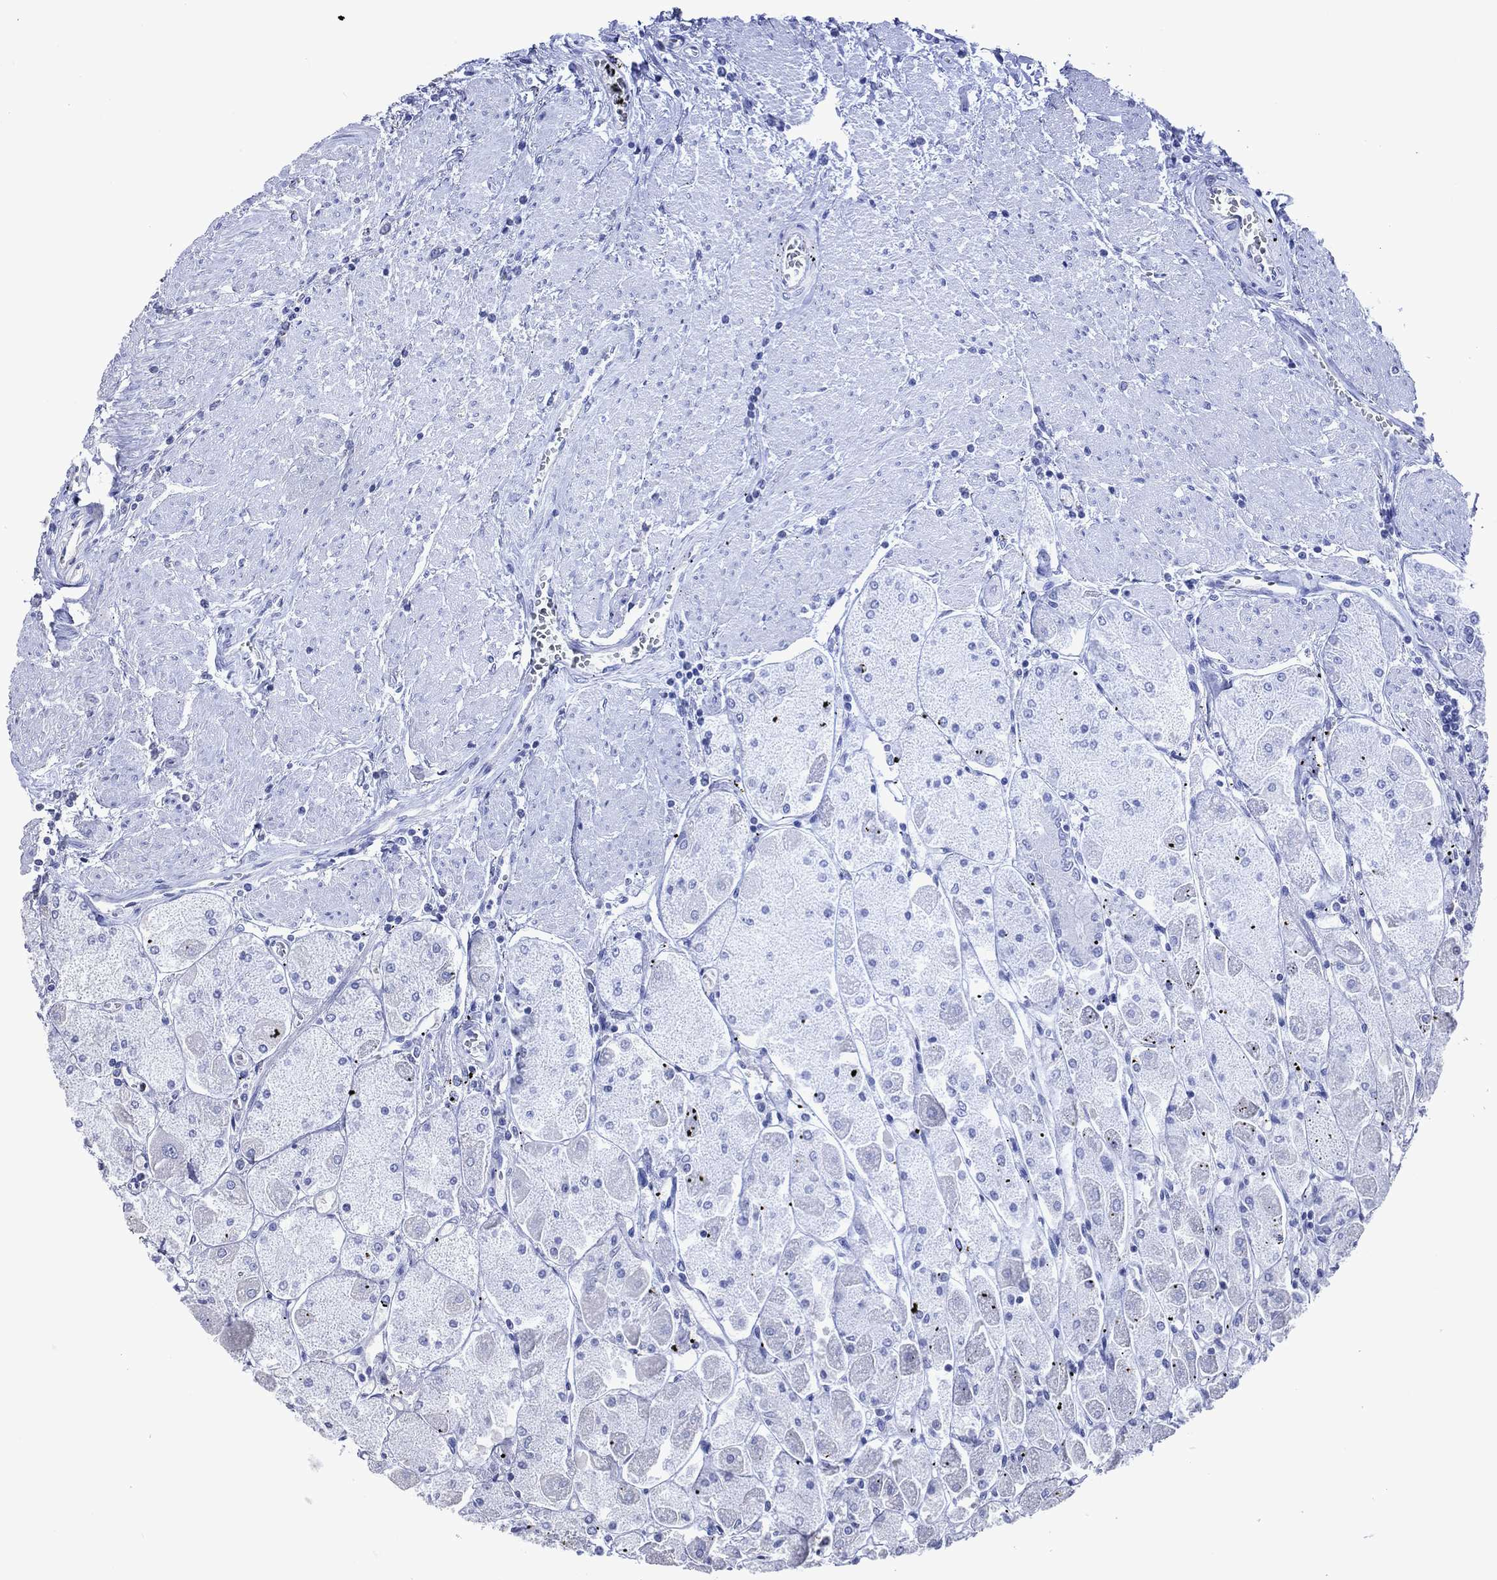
{"staining": {"intensity": "negative", "quantity": "none", "location": "none"}, "tissue": "stomach", "cell_type": "Glandular cells", "image_type": "normal", "snomed": [{"axis": "morphology", "description": "Normal tissue, NOS"}, {"axis": "topography", "description": "Stomach"}], "caption": "Protein analysis of benign stomach demonstrates no significant positivity in glandular cells. (Brightfield microscopy of DAB (3,3'-diaminobenzidine) IHC at high magnification).", "gene": "MTAP", "patient": {"sex": "male", "age": 70}}